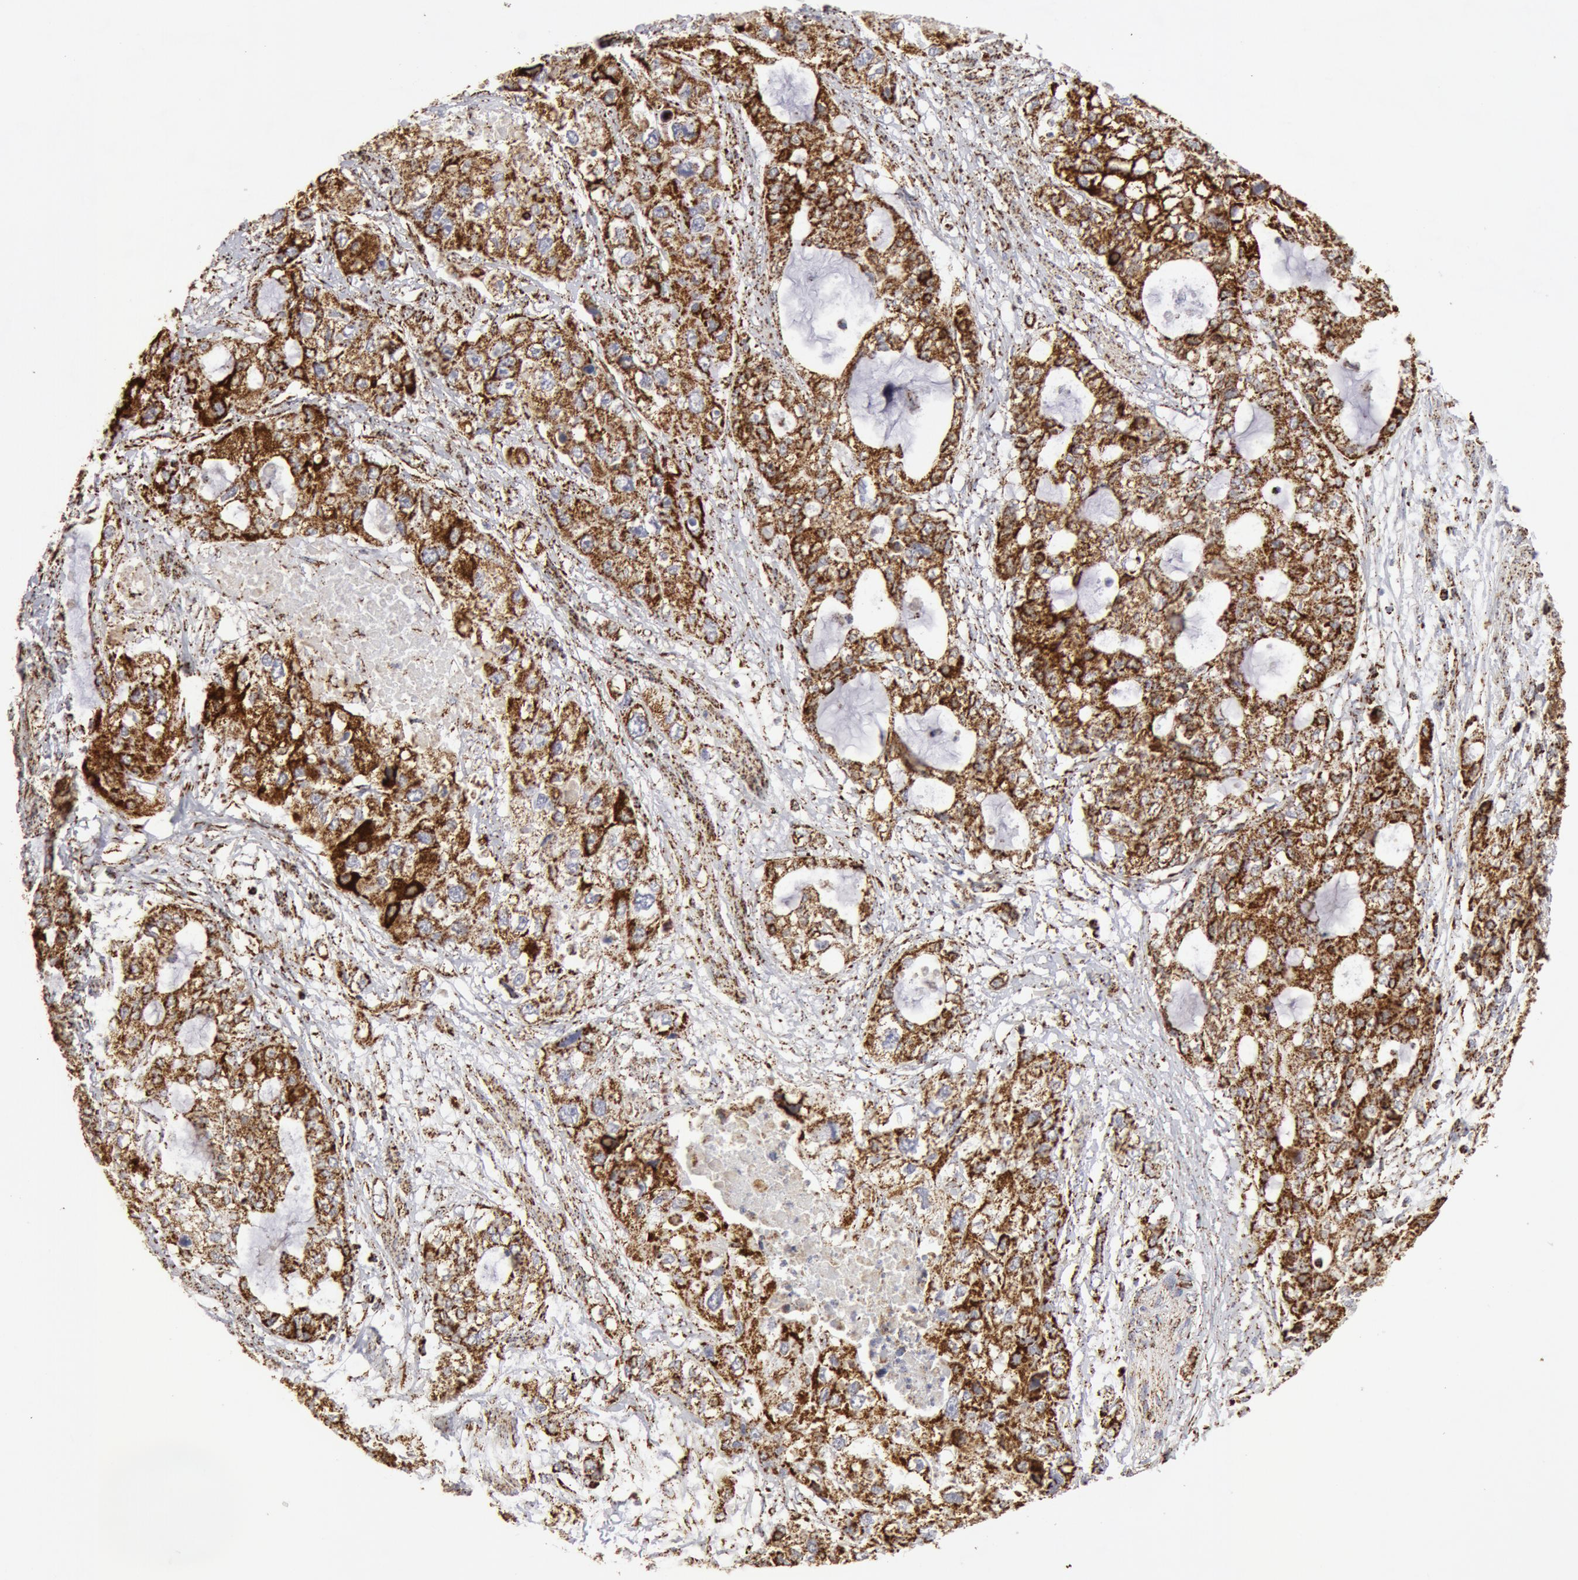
{"staining": {"intensity": "strong", "quantity": ">75%", "location": "cytoplasmic/membranous"}, "tissue": "stomach cancer", "cell_type": "Tumor cells", "image_type": "cancer", "snomed": [{"axis": "morphology", "description": "Adenocarcinoma, NOS"}, {"axis": "topography", "description": "Stomach, upper"}], "caption": "Stomach cancer (adenocarcinoma) stained with a brown dye demonstrates strong cytoplasmic/membranous positive positivity in approximately >75% of tumor cells.", "gene": "ATP5F1B", "patient": {"sex": "female", "age": 52}}